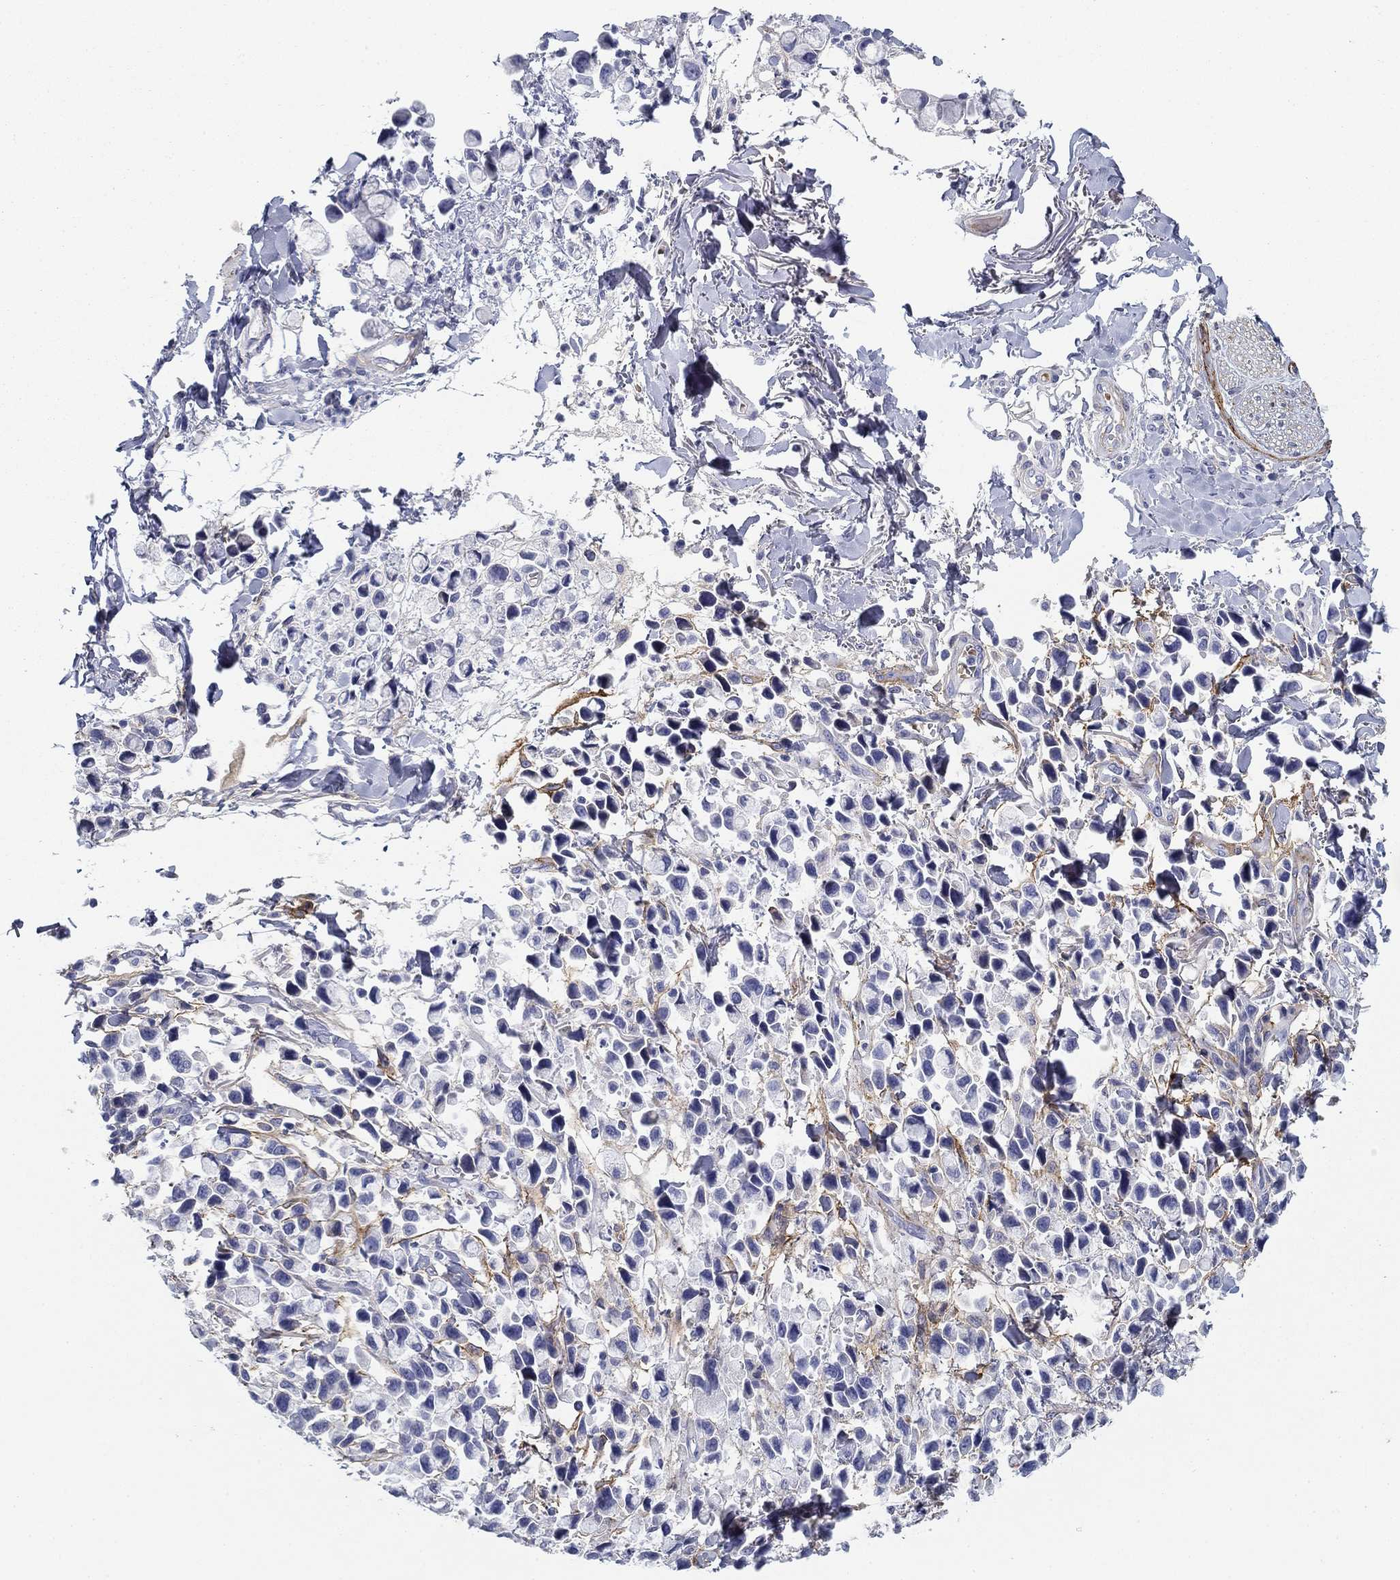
{"staining": {"intensity": "negative", "quantity": "none", "location": "none"}, "tissue": "stomach cancer", "cell_type": "Tumor cells", "image_type": "cancer", "snomed": [{"axis": "morphology", "description": "Adenocarcinoma, NOS"}, {"axis": "topography", "description": "Stomach"}], "caption": "A high-resolution micrograph shows immunohistochemistry (IHC) staining of stomach cancer (adenocarcinoma), which demonstrates no significant expression in tumor cells.", "gene": "GPC1", "patient": {"sex": "female", "age": 81}}